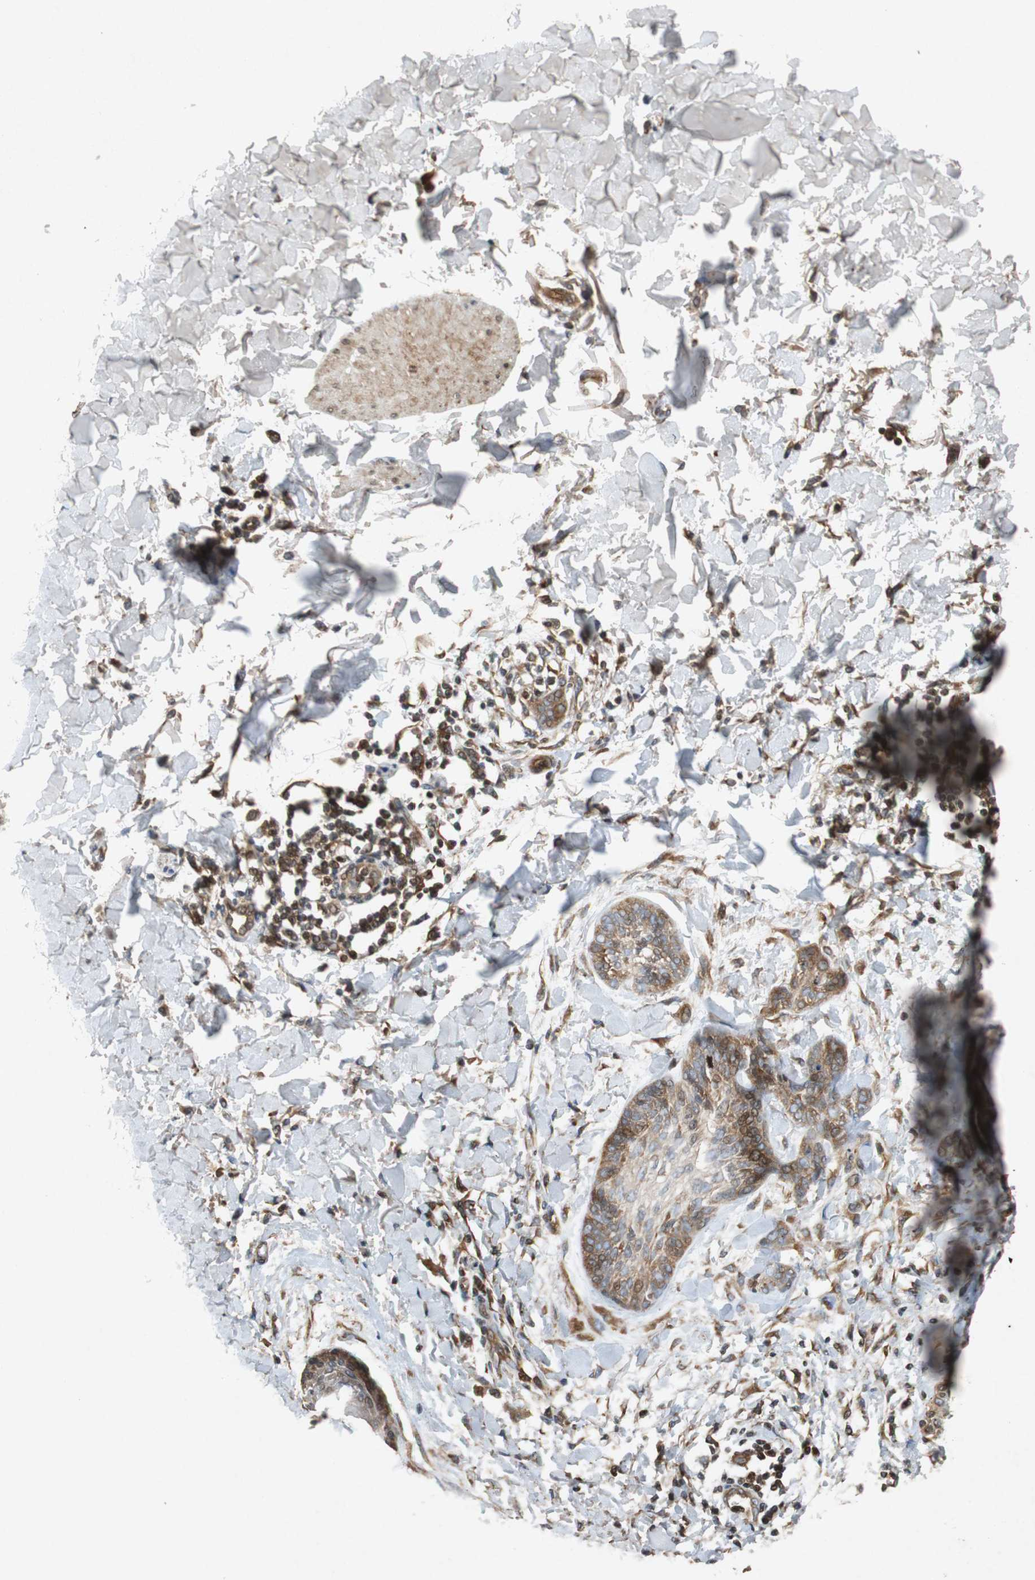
{"staining": {"intensity": "moderate", "quantity": "25%-75%", "location": "cytoplasmic/membranous"}, "tissue": "skin cancer", "cell_type": "Tumor cells", "image_type": "cancer", "snomed": [{"axis": "morphology", "description": "Normal tissue, NOS"}, {"axis": "morphology", "description": "Basal cell carcinoma"}, {"axis": "topography", "description": "Skin"}], "caption": "Immunohistochemistry (IHC) (DAB (3,3'-diaminobenzidine)) staining of skin basal cell carcinoma reveals moderate cytoplasmic/membranous protein expression in about 25%-75% of tumor cells. (IHC, brightfield microscopy, high magnification).", "gene": "TUBA4A", "patient": {"sex": "male", "age": 71}}